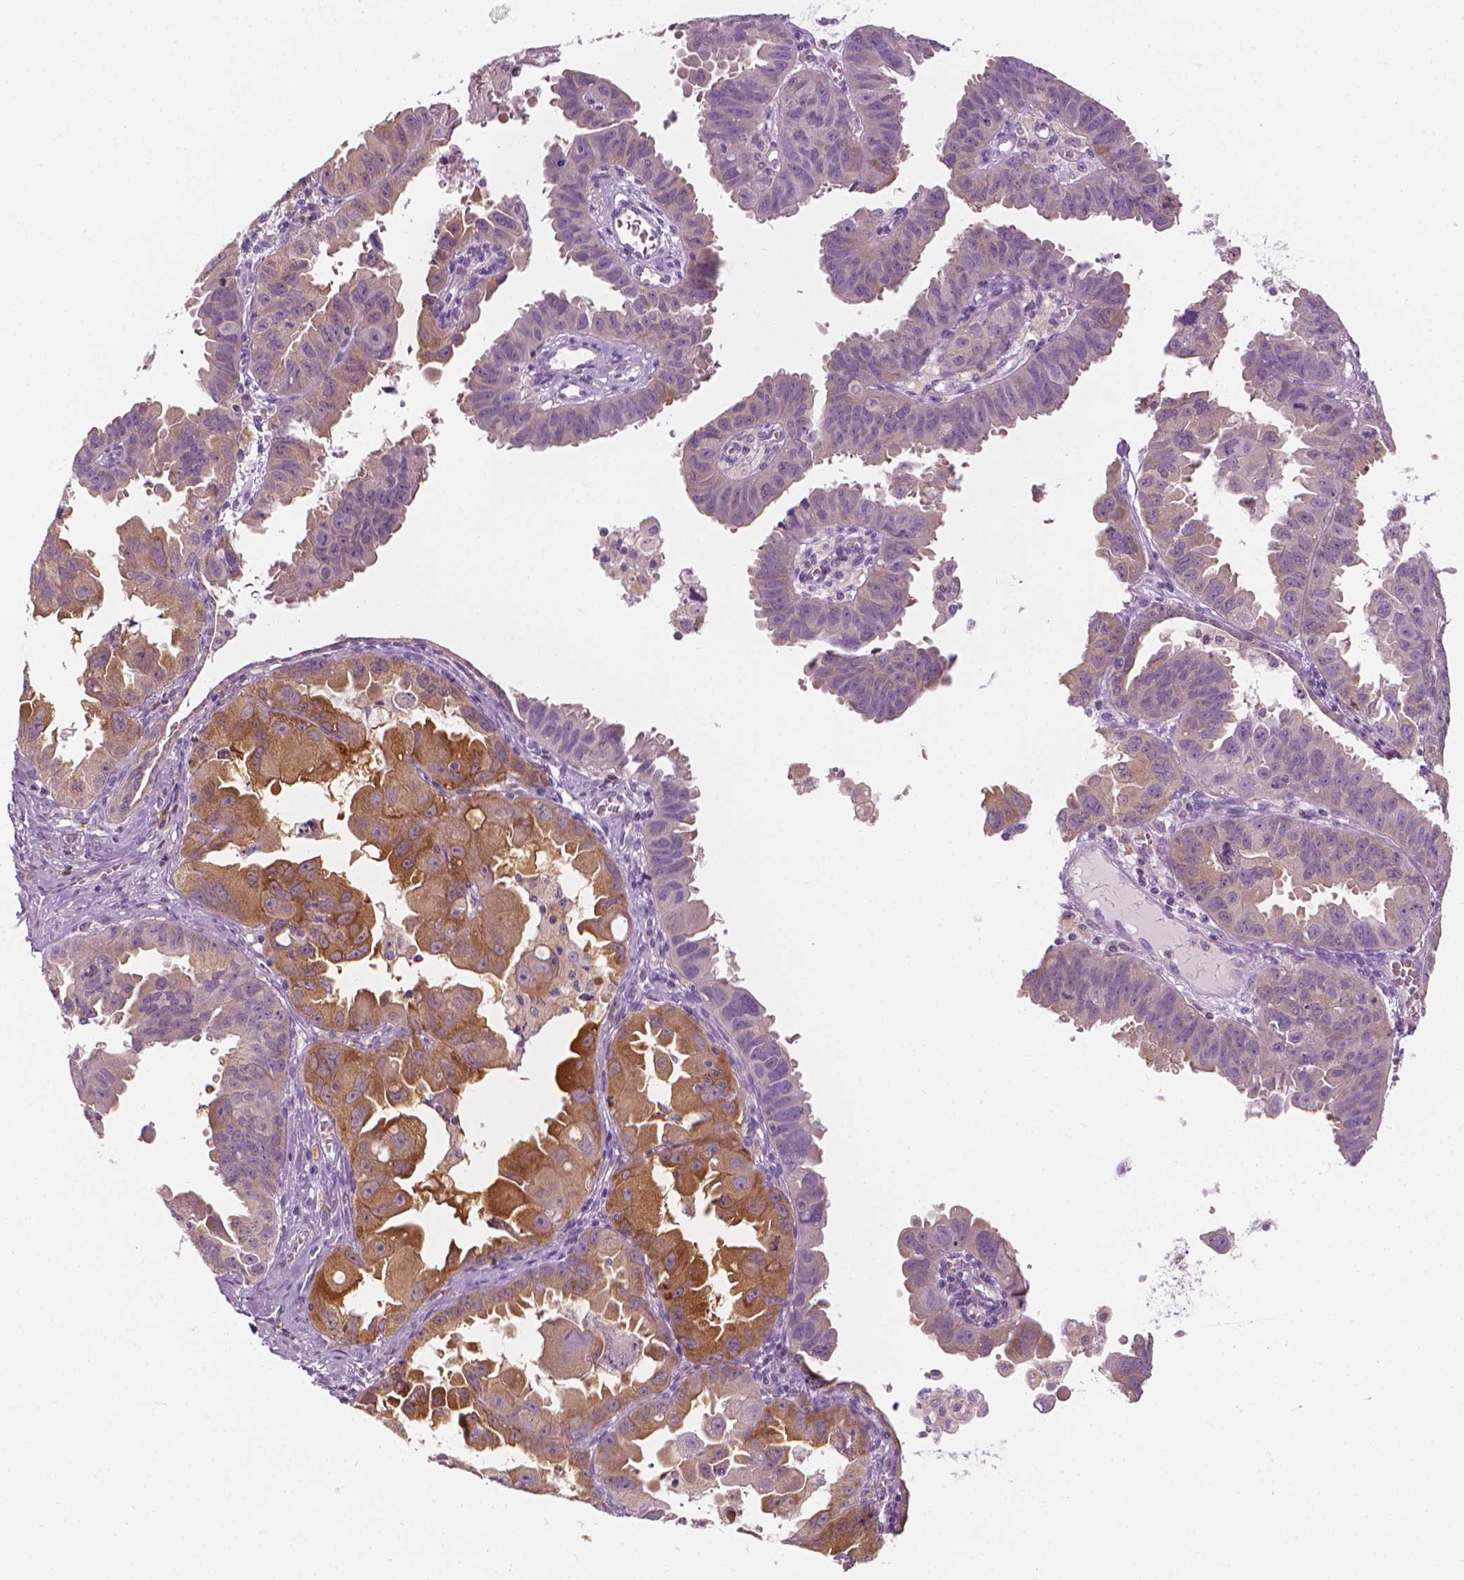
{"staining": {"intensity": "moderate", "quantity": "<25%", "location": "cytoplasmic/membranous"}, "tissue": "ovarian cancer", "cell_type": "Tumor cells", "image_type": "cancer", "snomed": [{"axis": "morphology", "description": "Carcinoma, endometroid"}, {"axis": "topography", "description": "Ovary"}], "caption": "Immunohistochemistry (IHC) of ovarian endometroid carcinoma displays low levels of moderate cytoplasmic/membranous positivity in about <25% of tumor cells. The protein is stained brown, and the nuclei are stained in blue (DAB IHC with brightfield microscopy, high magnification).", "gene": "SHMT1", "patient": {"sex": "female", "age": 85}}